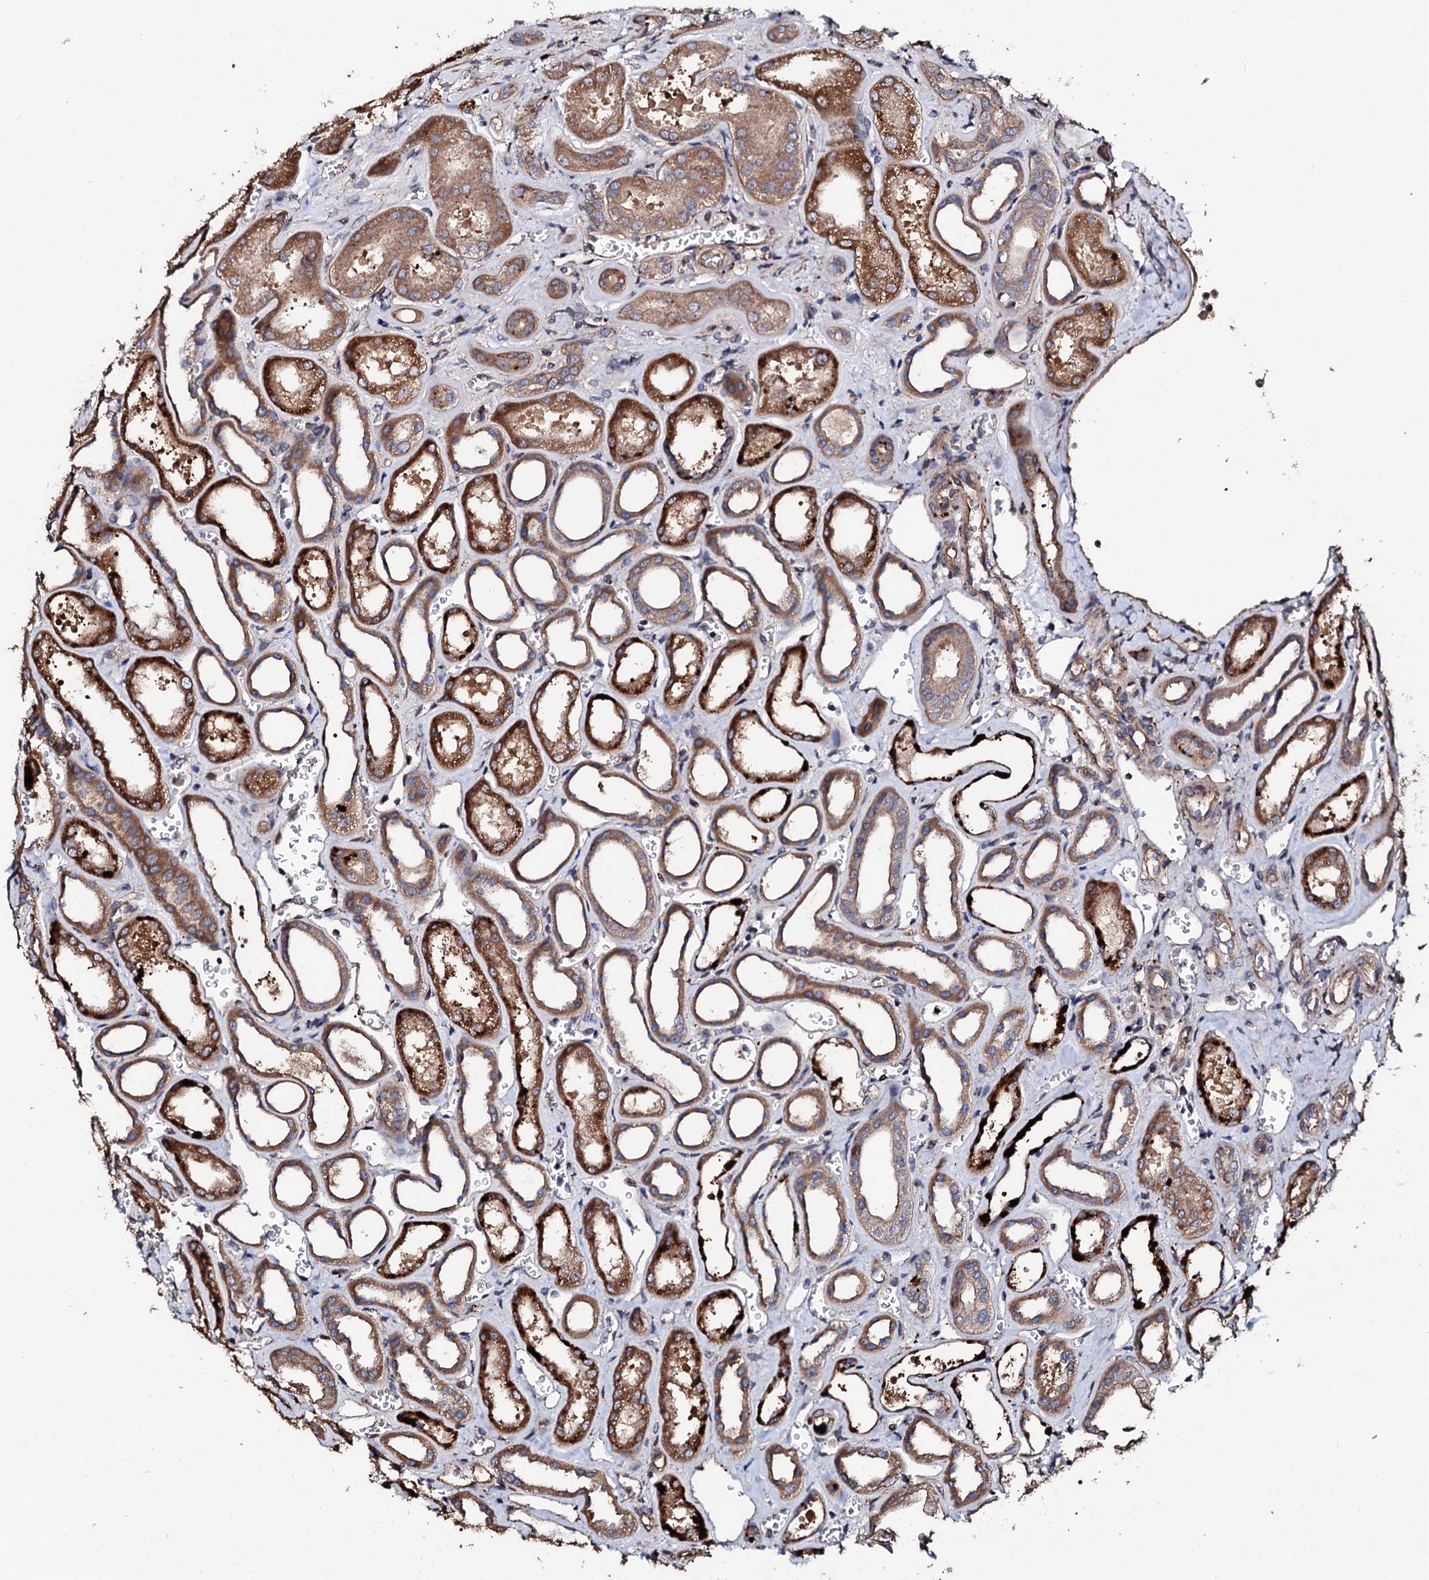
{"staining": {"intensity": "moderate", "quantity": ">75%", "location": "cytoplasmic/membranous"}, "tissue": "kidney", "cell_type": "Cells in glomeruli", "image_type": "normal", "snomed": [{"axis": "morphology", "description": "Normal tissue, NOS"}, {"axis": "morphology", "description": "Adenocarcinoma, NOS"}, {"axis": "topography", "description": "Kidney"}], "caption": "Immunohistochemical staining of unremarkable human kidney reveals >75% levels of moderate cytoplasmic/membranous protein positivity in approximately >75% of cells in glomeruli.", "gene": "CKAP5", "patient": {"sex": "female", "age": 68}}